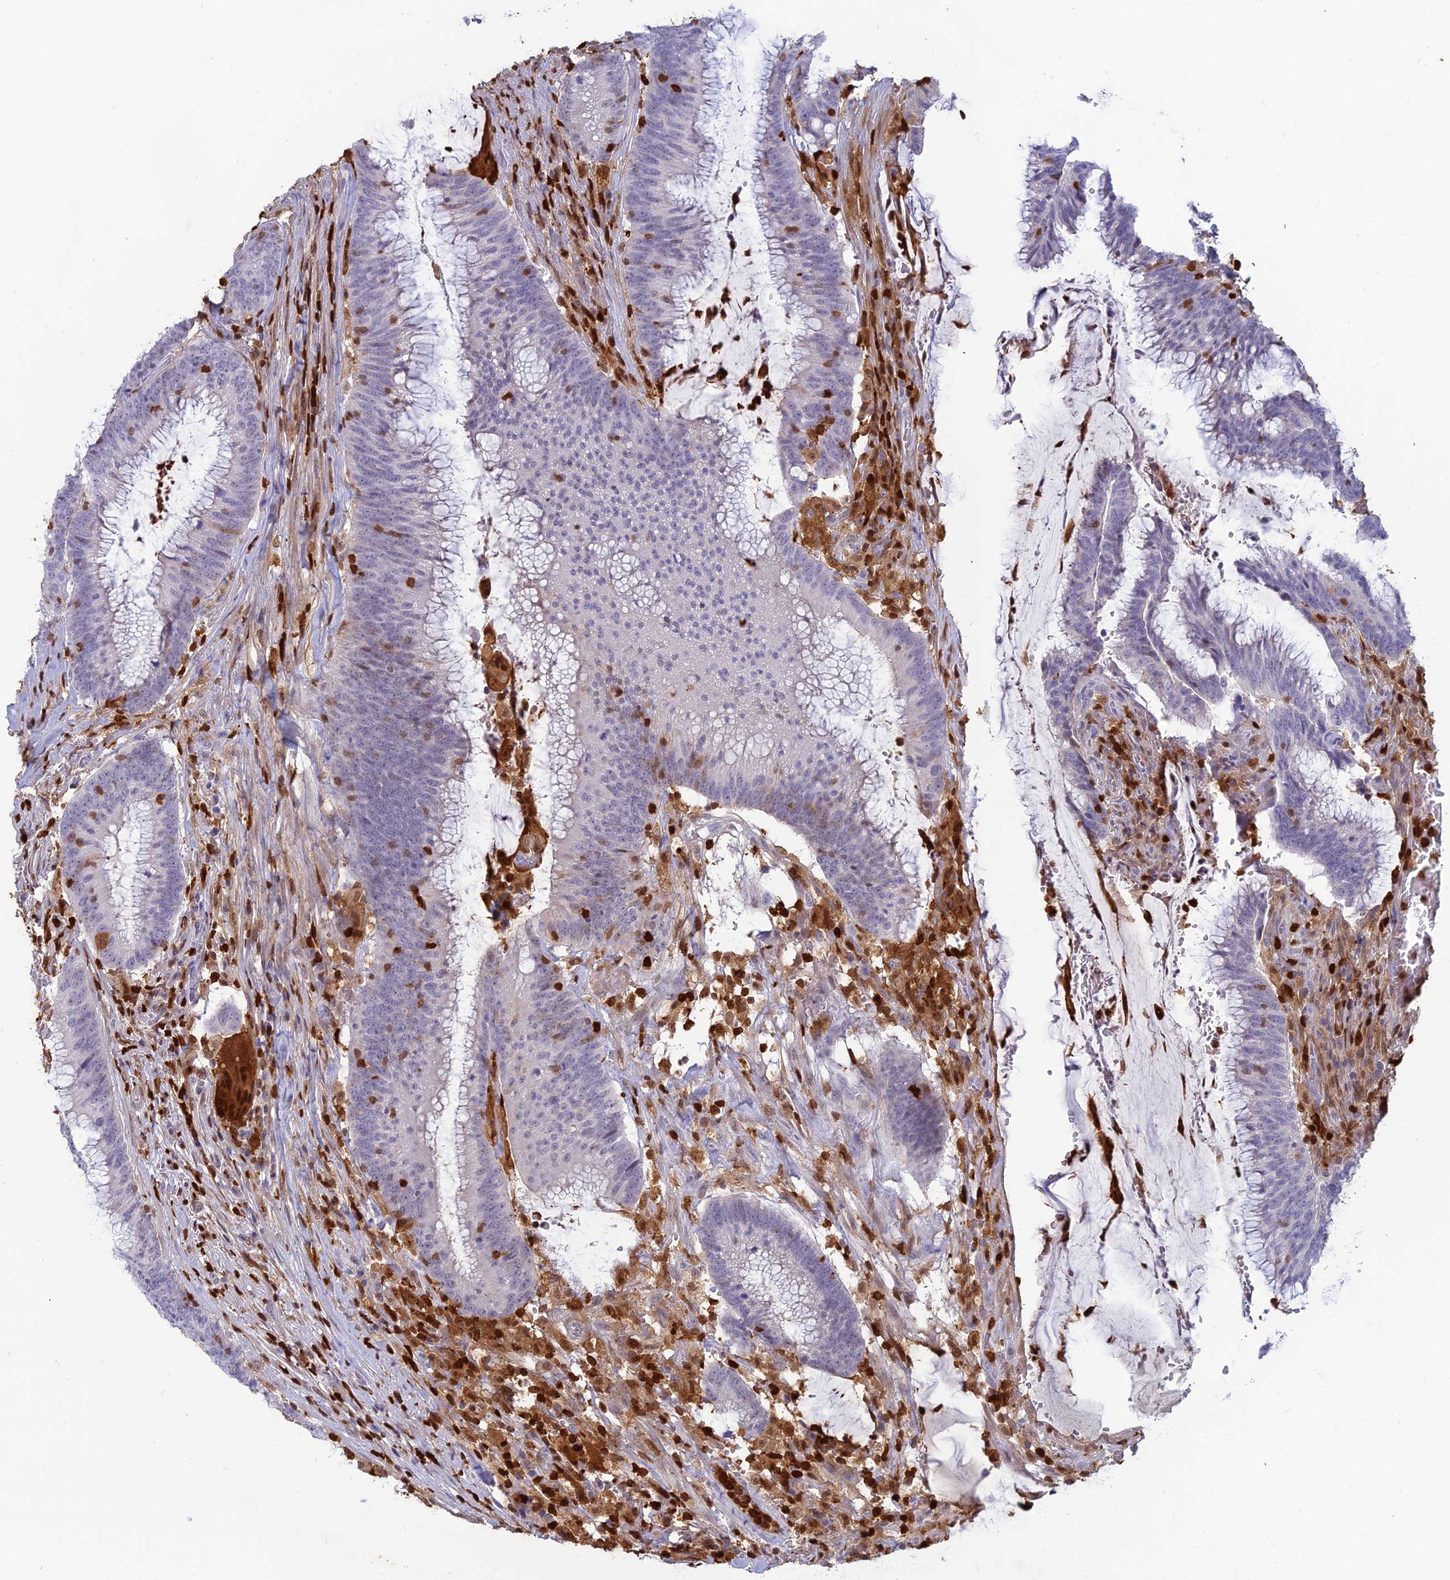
{"staining": {"intensity": "negative", "quantity": "none", "location": "none"}, "tissue": "colorectal cancer", "cell_type": "Tumor cells", "image_type": "cancer", "snomed": [{"axis": "morphology", "description": "Adenocarcinoma, NOS"}, {"axis": "topography", "description": "Rectum"}], "caption": "This image is of colorectal cancer (adenocarcinoma) stained with immunohistochemistry to label a protein in brown with the nuclei are counter-stained blue. There is no expression in tumor cells.", "gene": "PGBD4", "patient": {"sex": "female", "age": 77}}